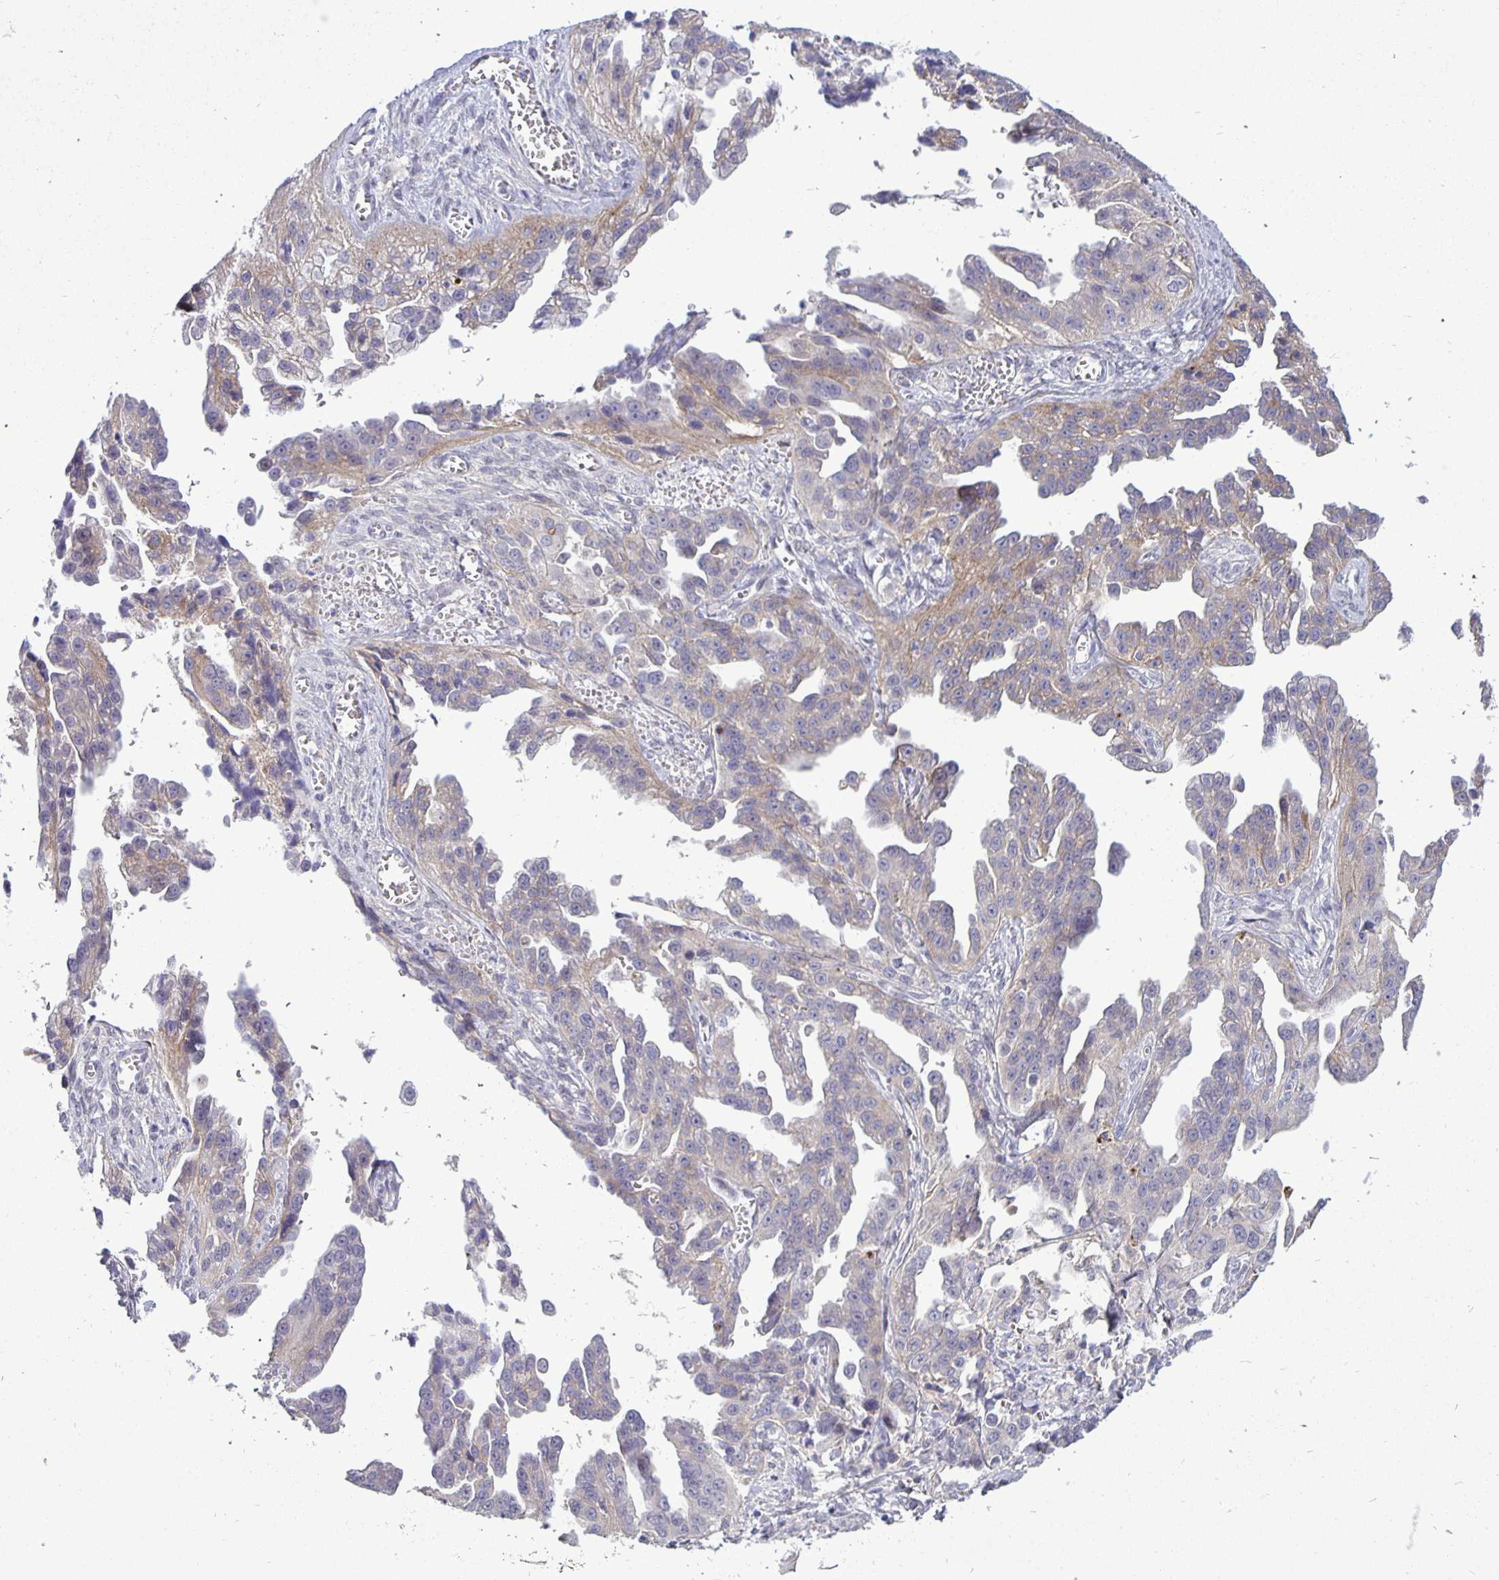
{"staining": {"intensity": "weak", "quantity": "<25%", "location": "cytoplasmic/membranous"}, "tissue": "ovarian cancer", "cell_type": "Tumor cells", "image_type": "cancer", "snomed": [{"axis": "morphology", "description": "Cystadenocarcinoma, serous, NOS"}, {"axis": "topography", "description": "Ovary"}], "caption": "Immunohistochemical staining of human serous cystadenocarcinoma (ovarian) displays no significant positivity in tumor cells.", "gene": "ERBB2", "patient": {"sex": "female", "age": 75}}